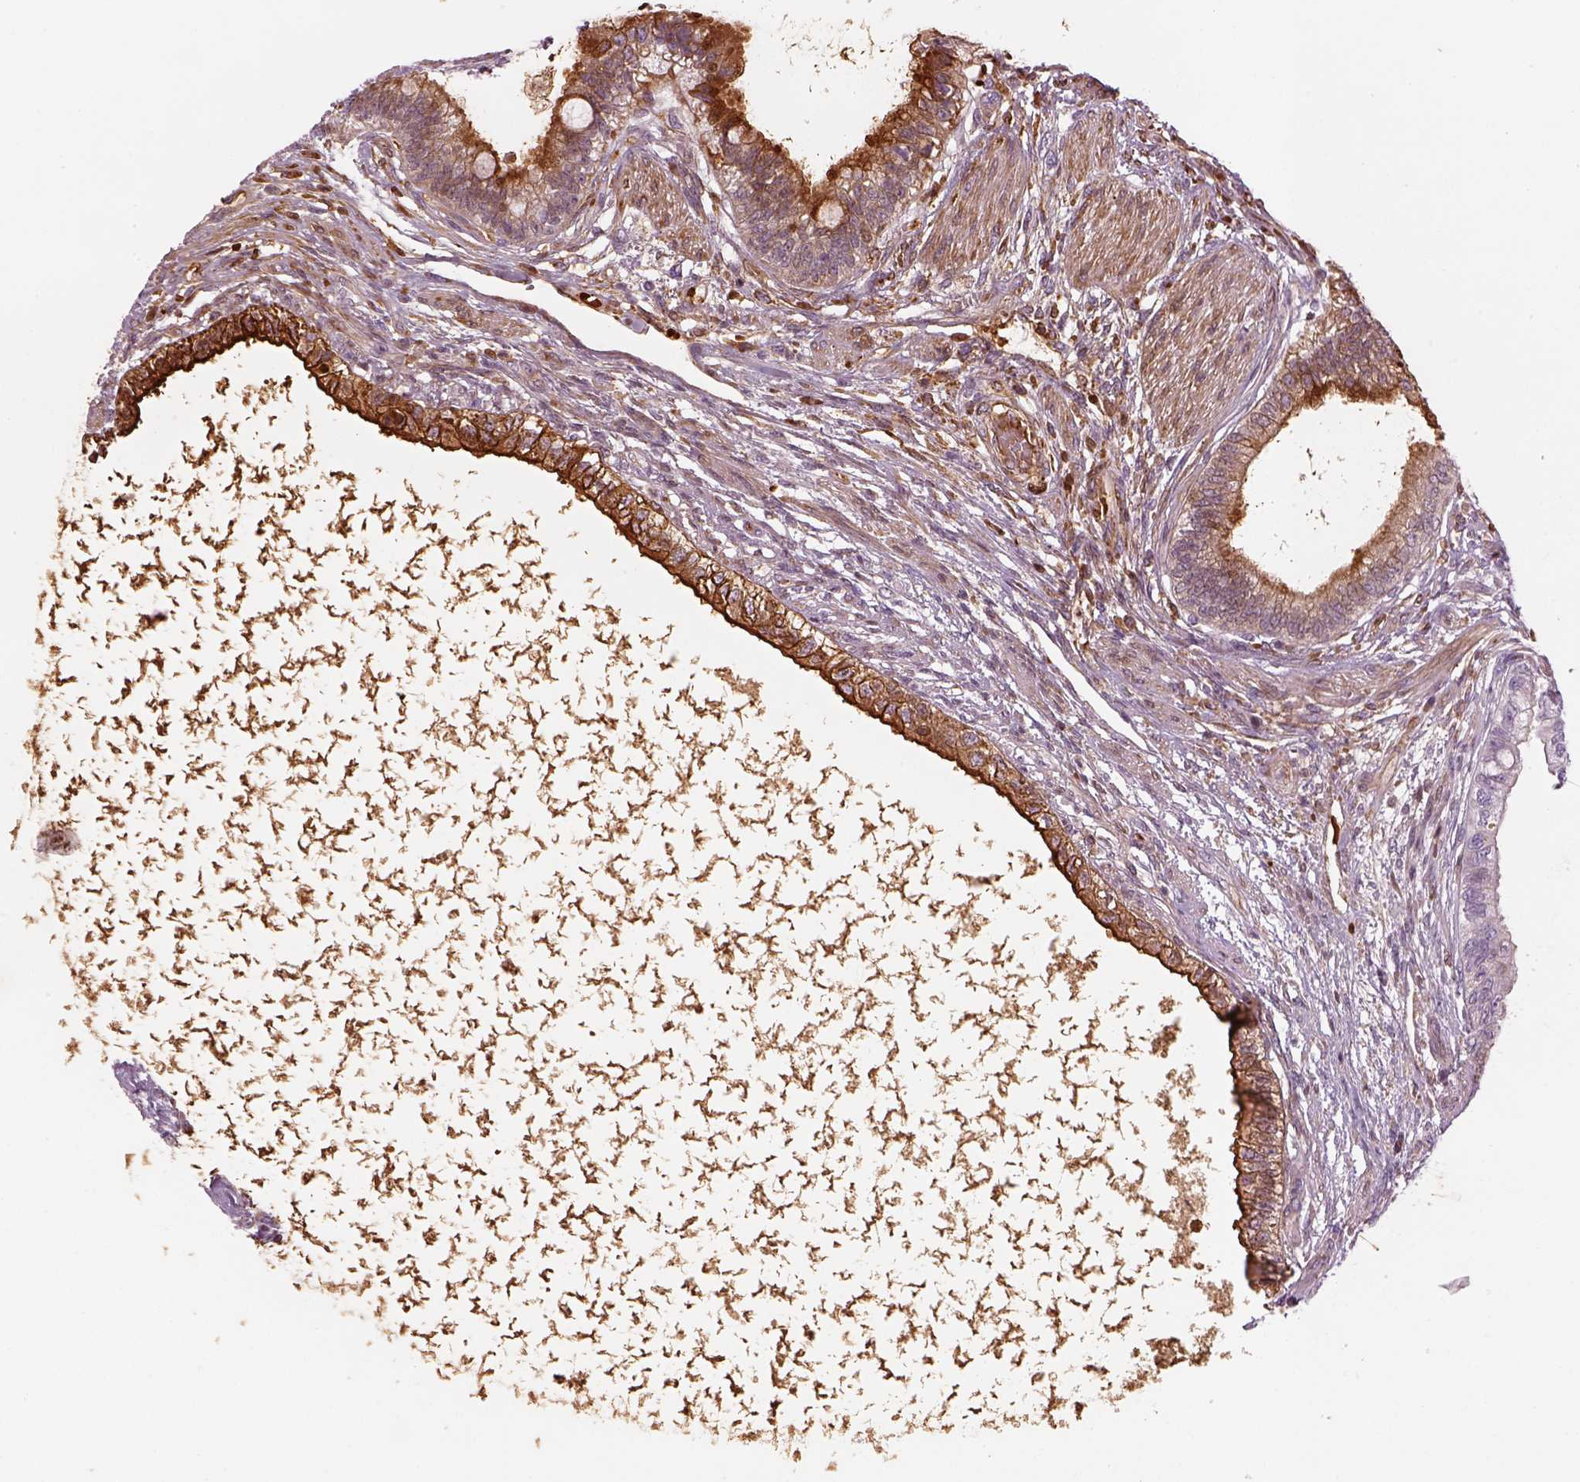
{"staining": {"intensity": "moderate", "quantity": ">75%", "location": "cytoplasmic/membranous"}, "tissue": "testis cancer", "cell_type": "Tumor cells", "image_type": "cancer", "snomed": [{"axis": "morphology", "description": "Carcinoma, Embryonal, NOS"}, {"axis": "topography", "description": "Testis"}], "caption": "Testis cancer stained for a protein reveals moderate cytoplasmic/membranous positivity in tumor cells.", "gene": "PABPC1L2B", "patient": {"sex": "male", "age": 26}}